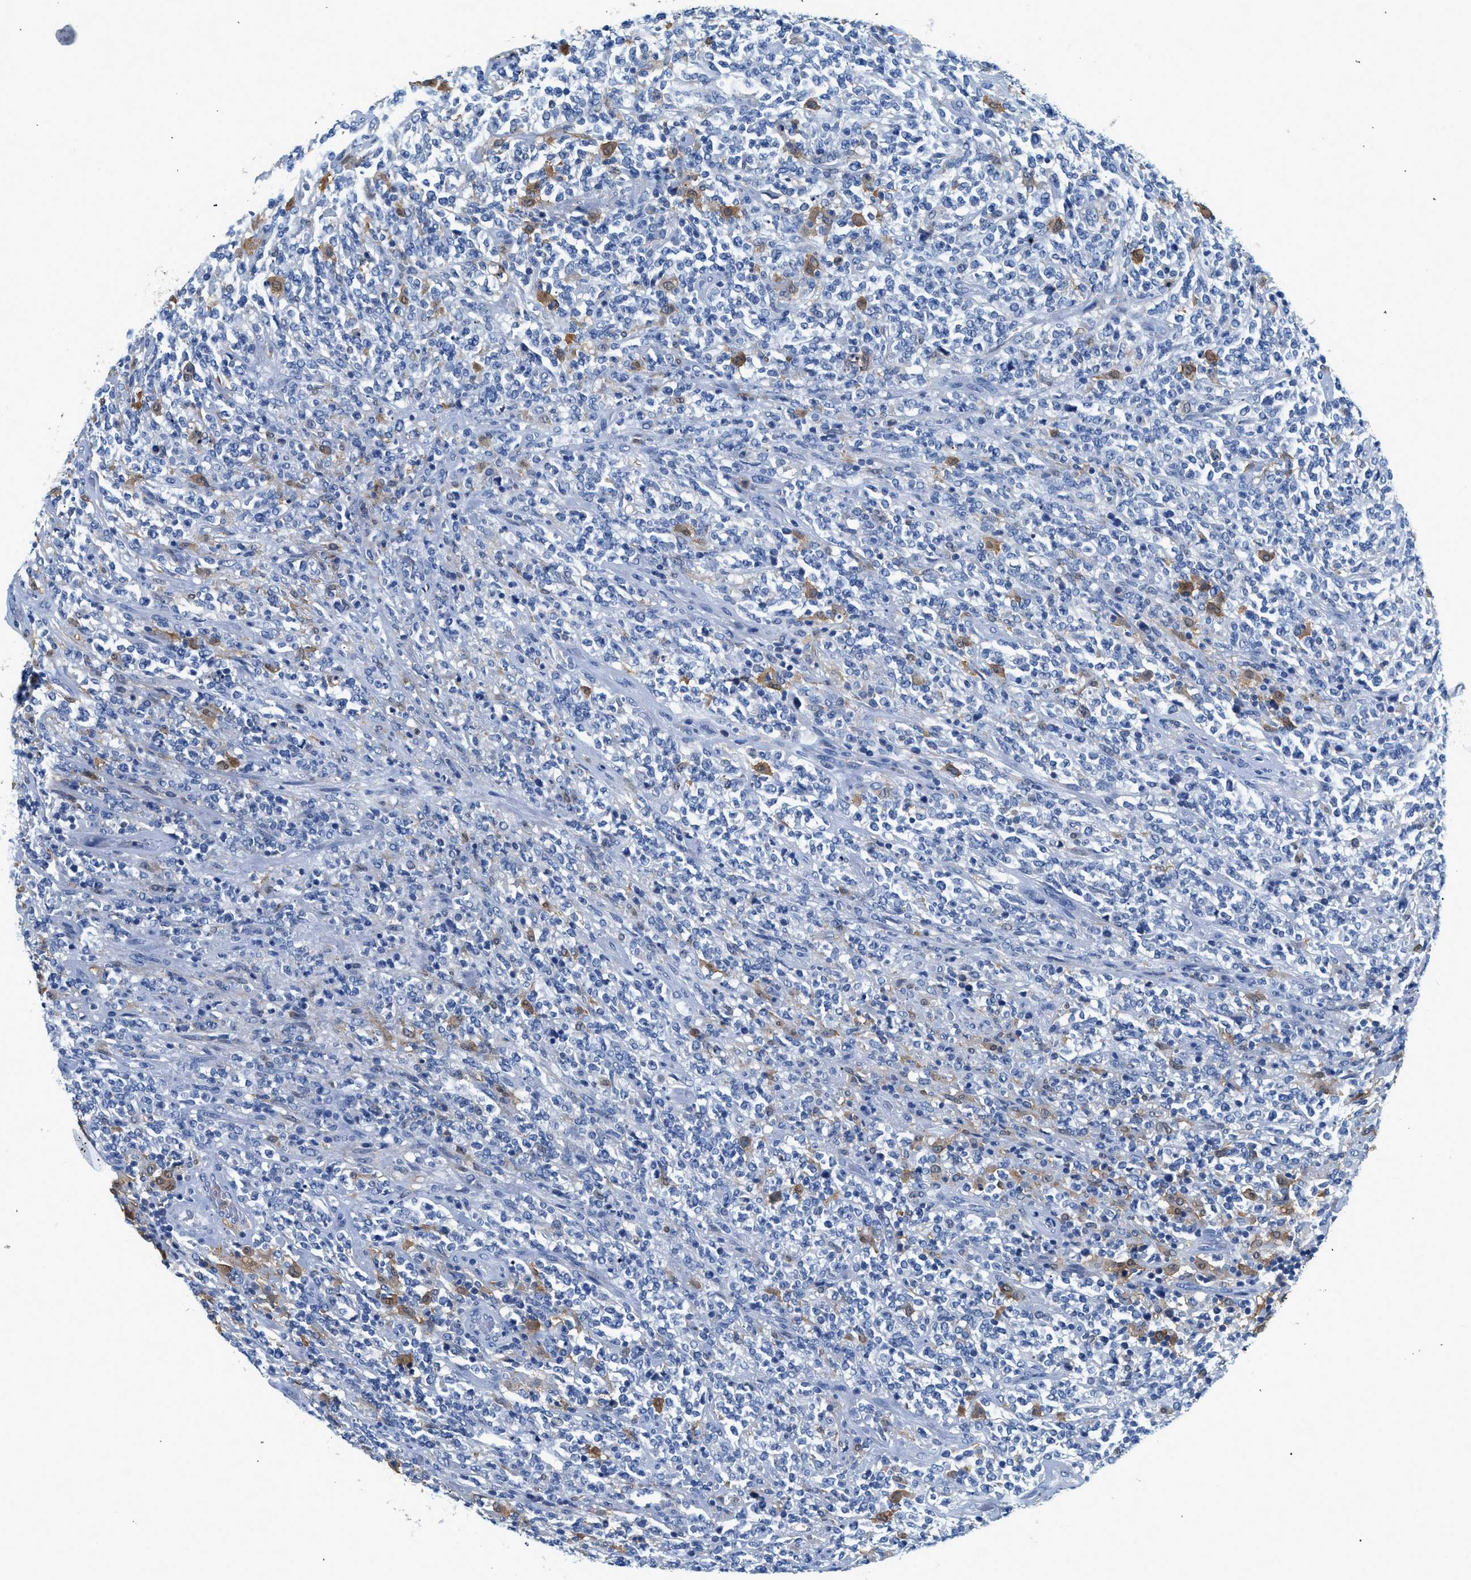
{"staining": {"intensity": "moderate", "quantity": "<25%", "location": "cytoplasmic/membranous"}, "tissue": "lymphoma", "cell_type": "Tumor cells", "image_type": "cancer", "snomed": [{"axis": "morphology", "description": "Malignant lymphoma, non-Hodgkin's type, High grade"}, {"axis": "topography", "description": "Soft tissue"}], "caption": "A high-resolution image shows IHC staining of lymphoma, which reveals moderate cytoplasmic/membranous expression in approximately <25% of tumor cells. (IHC, brightfield microscopy, high magnification).", "gene": "FADS6", "patient": {"sex": "male", "age": 18}}